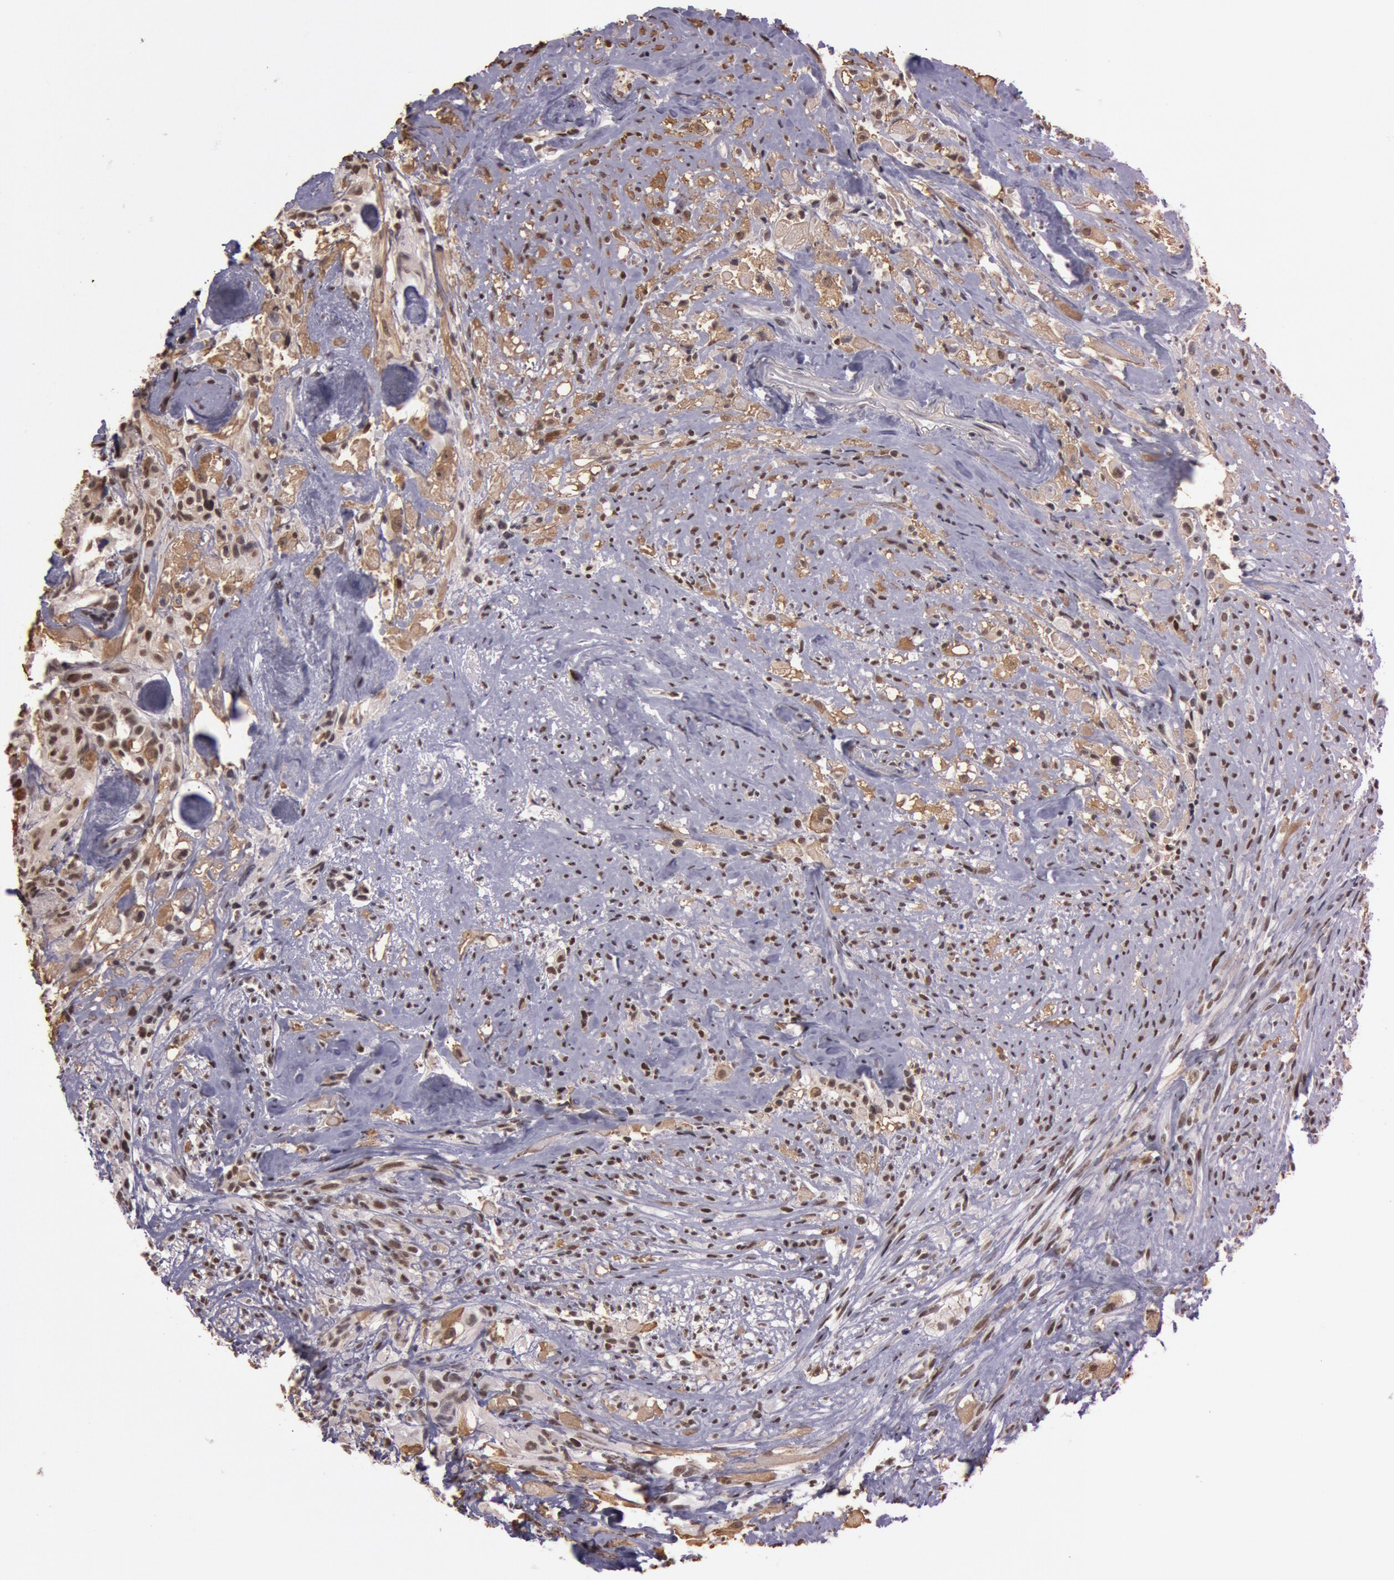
{"staining": {"intensity": "moderate", "quantity": ">75%", "location": "nuclear"}, "tissue": "glioma", "cell_type": "Tumor cells", "image_type": "cancer", "snomed": [{"axis": "morphology", "description": "Glioma, malignant, High grade"}, {"axis": "topography", "description": "Brain"}], "caption": "Human malignant high-grade glioma stained for a protein (brown) exhibits moderate nuclear positive staining in about >75% of tumor cells.", "gene": "TASL", "patient": {"sex": "male", "age": 48}}